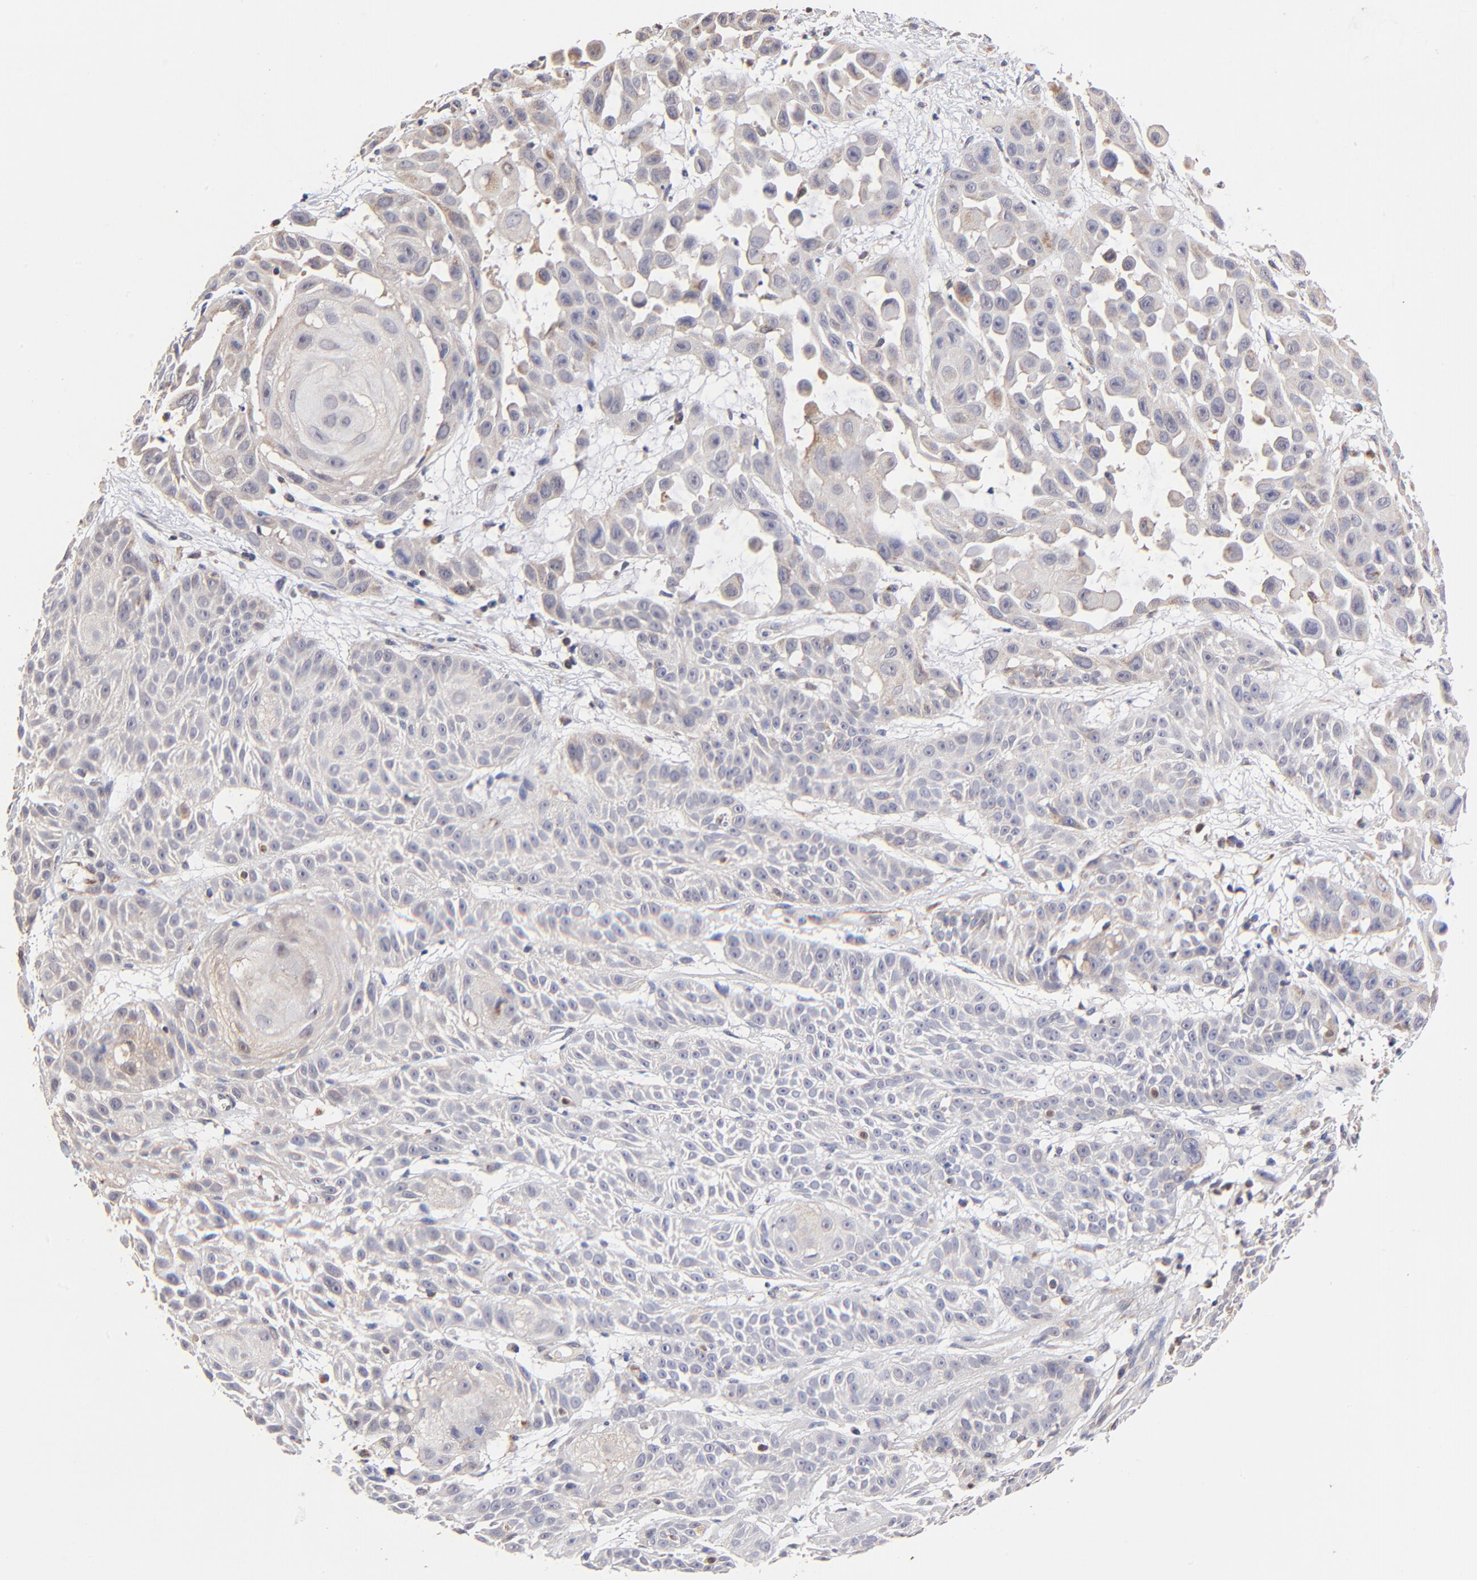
{"staining": {"intensity": "weak", "quantity": "25%-75%", "location": "cytoplasmic/membranous"}, "tissue": "skin cancer", "cell_type": "Tumor cells", "image_type": "cancer", "snomed": [{"axis": "morphology", "description": "Squamous cell carcinoma, NOS"}, {"axis": "topography", "description": "Skin"}], "caption": "Immunohistochemistry (IHC) histopathology image of human skin cancer (squamous cell carcinoma) stained for a protein (brown), which exhibits low levels of weak cytoplasmic/membranous expression in approximately 25%-75% of tumor cells.", "gene": "FBXL12", "patient": {"sex": "male", "age": 81}}